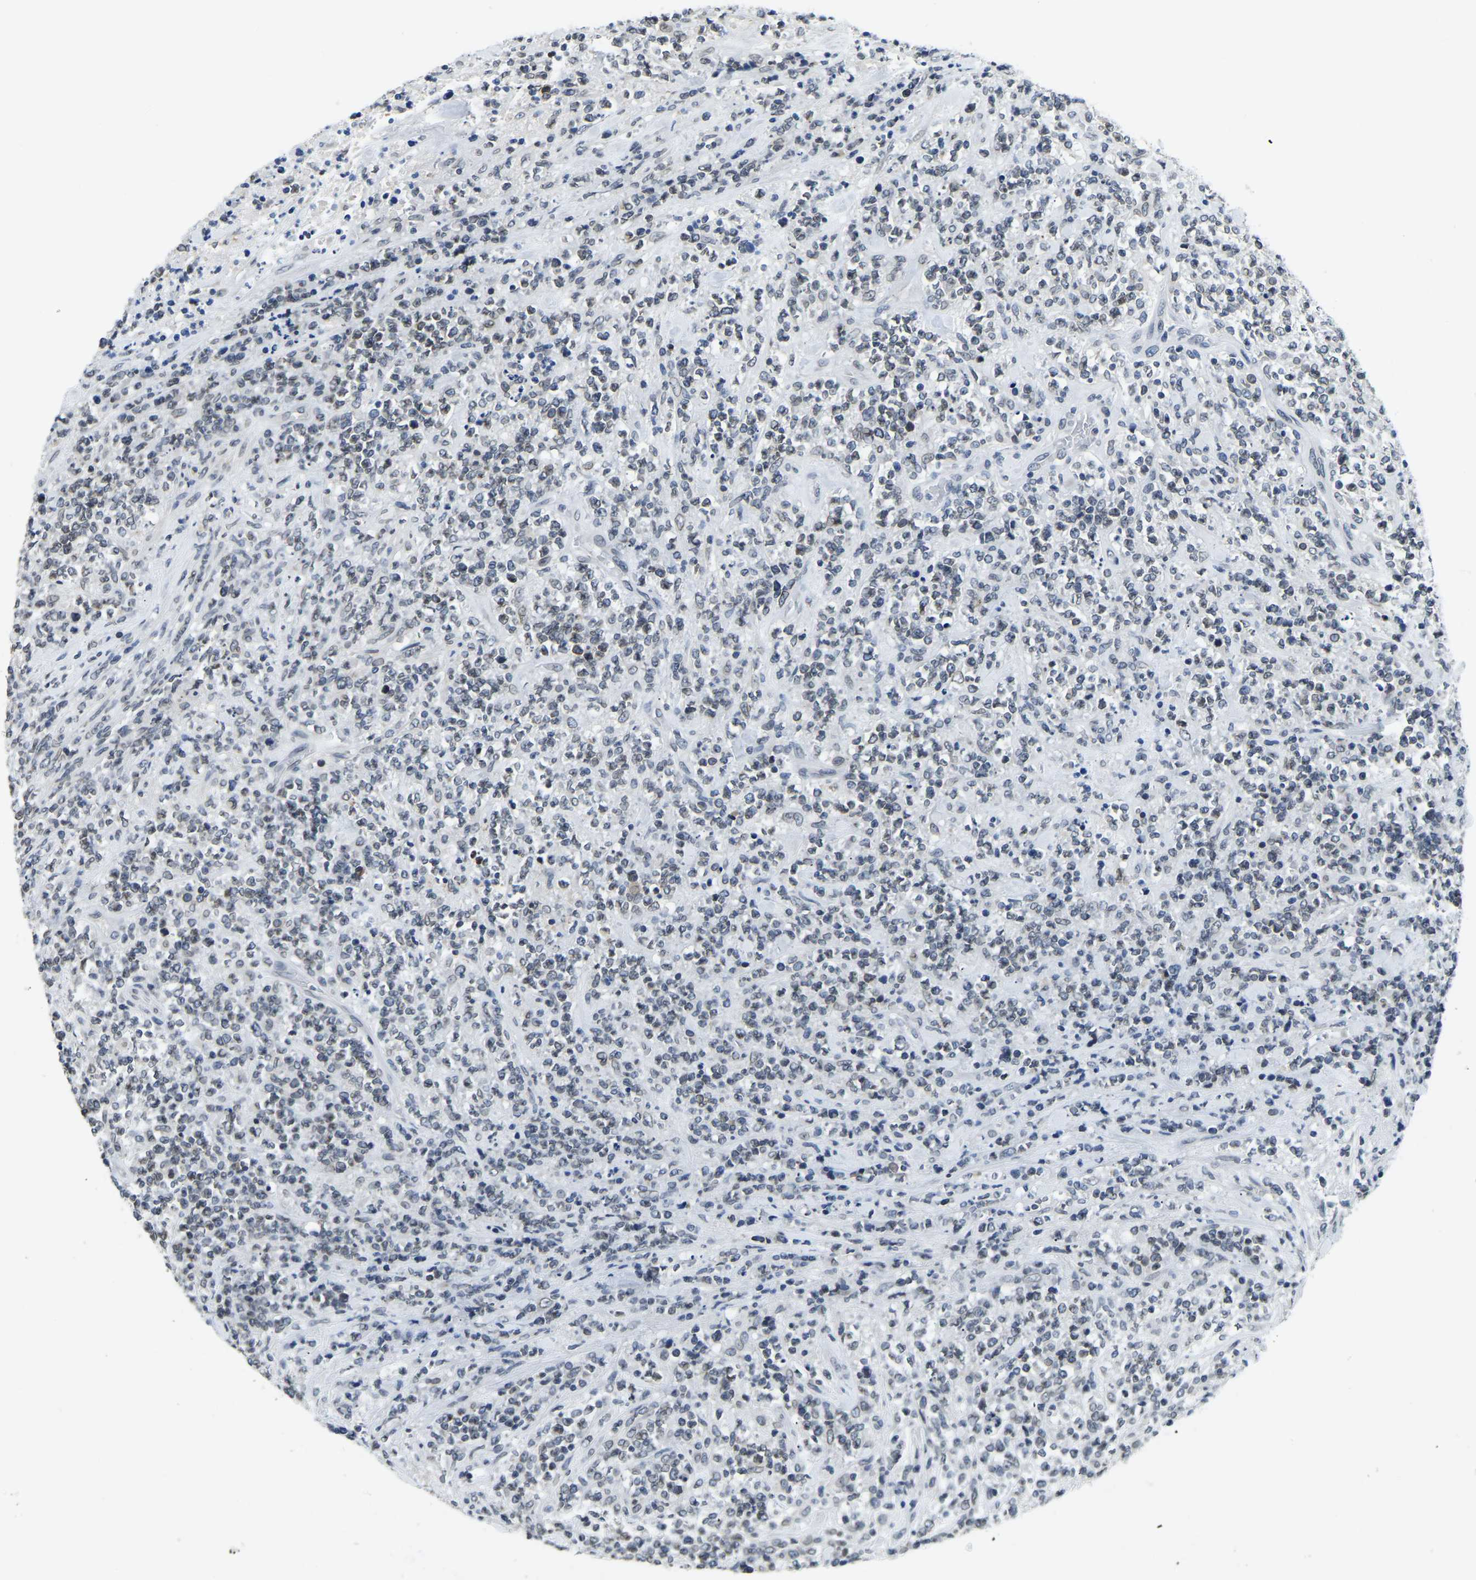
{"staining": {"intensity": "weak", "quantity": "25%-75%", "location": "cytoplasmic/membranous,nuclear"}, "tissue": "lymphoma", "cell_type": "Tumor cells", "image_type": "cancer", "snomed": [{"axis": "morphology", "description": "Malignant lymphoma, non-Hodgkin's type, High grade"}, {"axis": "topography", "description": "Soft tissue"}], "caption": "The histopathology image reveals staining of high-grade malignant lymphoma, non-Hodgkin's type, revealing weak cytoplasmic/membranous and nuclear protein positivity (brown color) within tumor cells.", "gene": "RANBP2", "patient": {"sex": "male", "age": 18}}